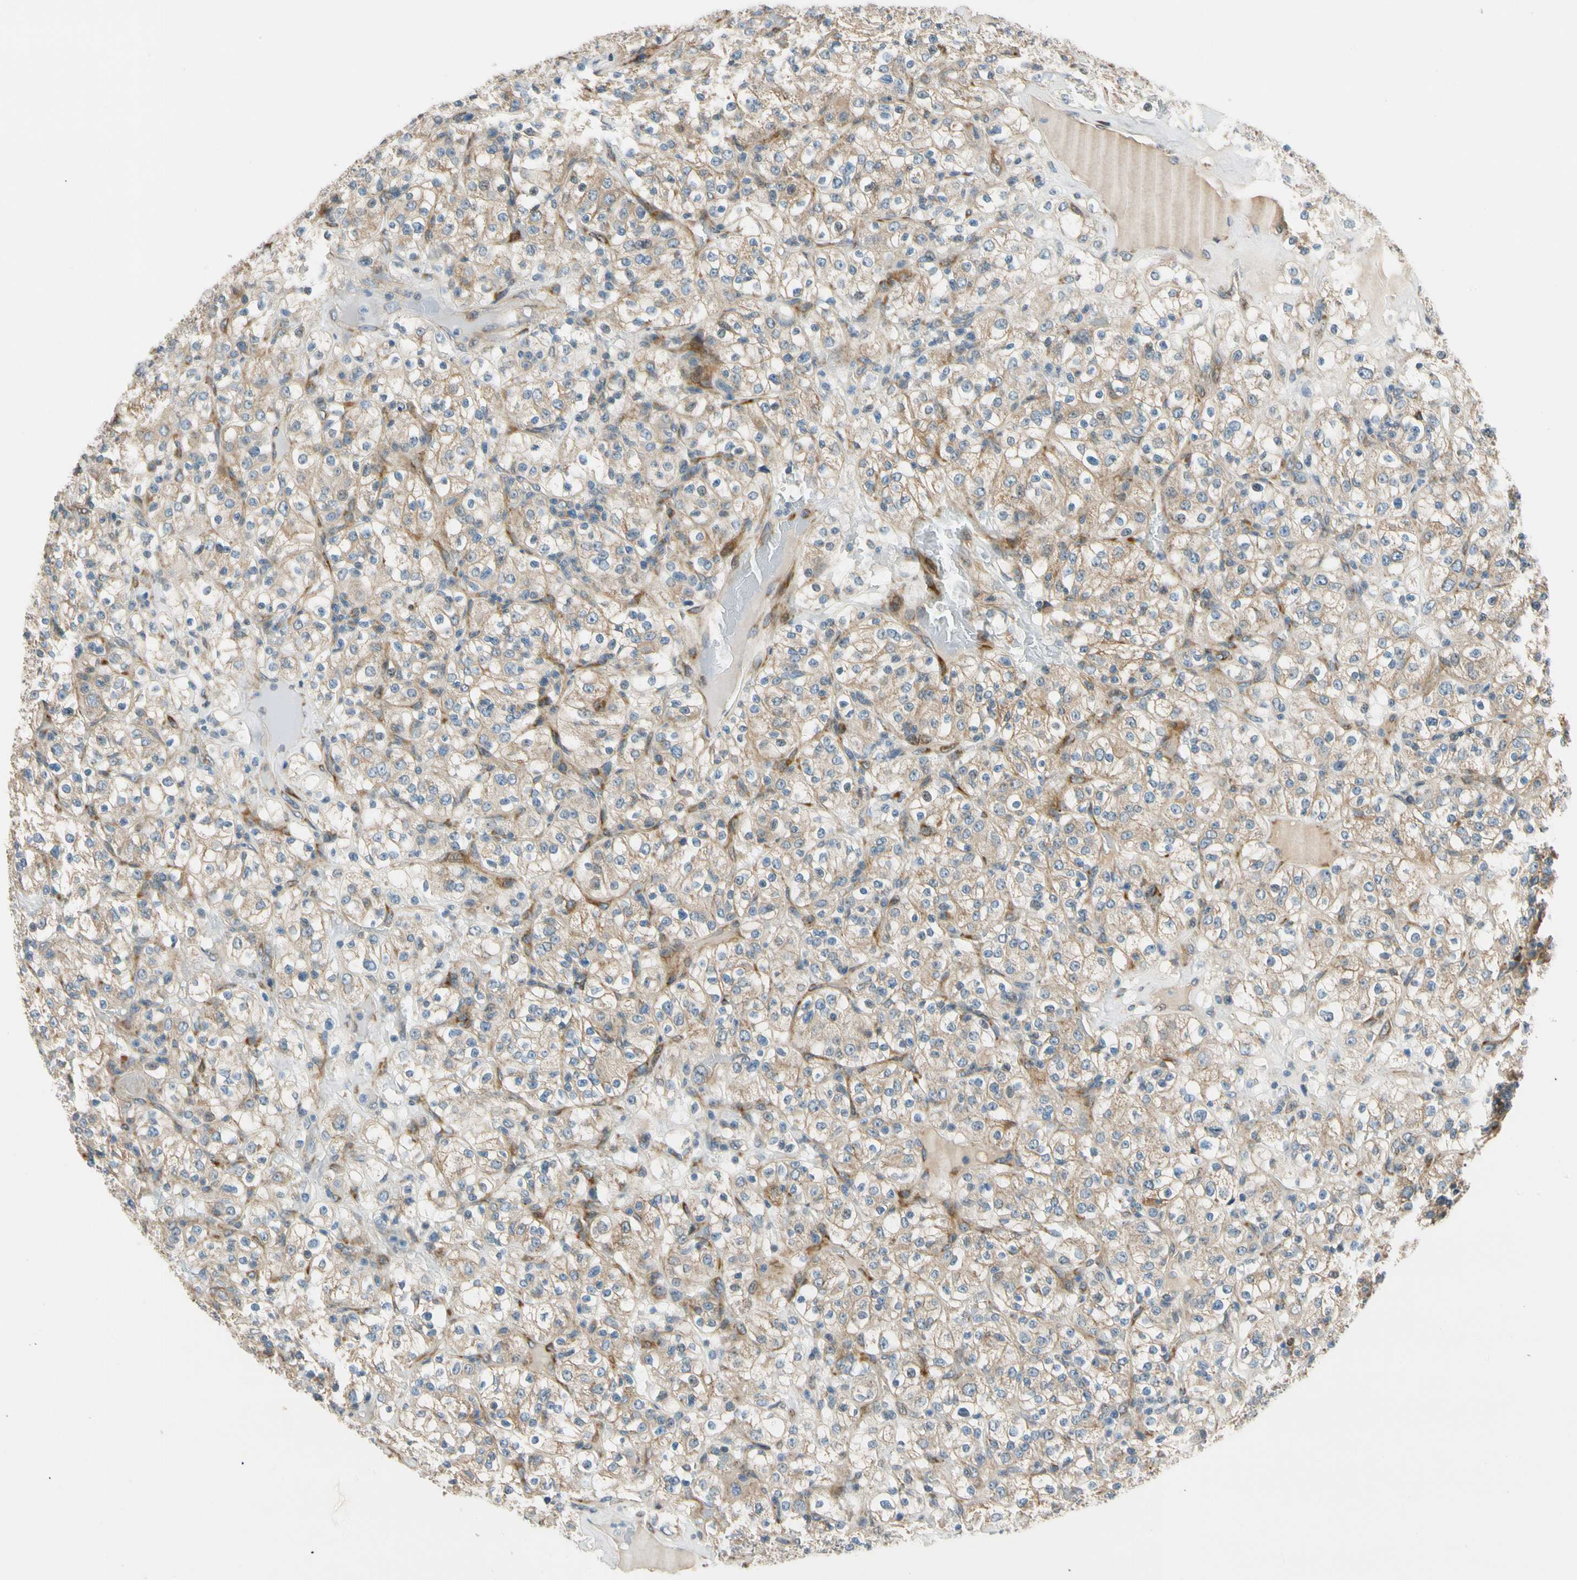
{"staining": {"intensity": "weak", "quantity": ">75%", "location": "cytoplasmic/membranous"}, "tissue": "renal cancer", "cell_type": "Tumor cells", "image_type": "cancer", "snomed": [{"axis": "morphology", "description": "Normal tissue, NOS"}, {"axis": "morphology", "description": "Adenocarcinoma, NOS"}, {"axis": "topography", "description": "Kidney"}], "caption": "Immunohistochemistry (IHC) micrograph of neoplastic tissue: human renal adenocarcinoma stained using immunohistochemistry demonstrates low levels of weak protein expression localized specifically in the cytoplasmic/membranous of tumor cells, appearing as a cytoplasmic/membranous brown color.", "gene": "MST1R", "patient": {"sex": "female", "age": 72}}